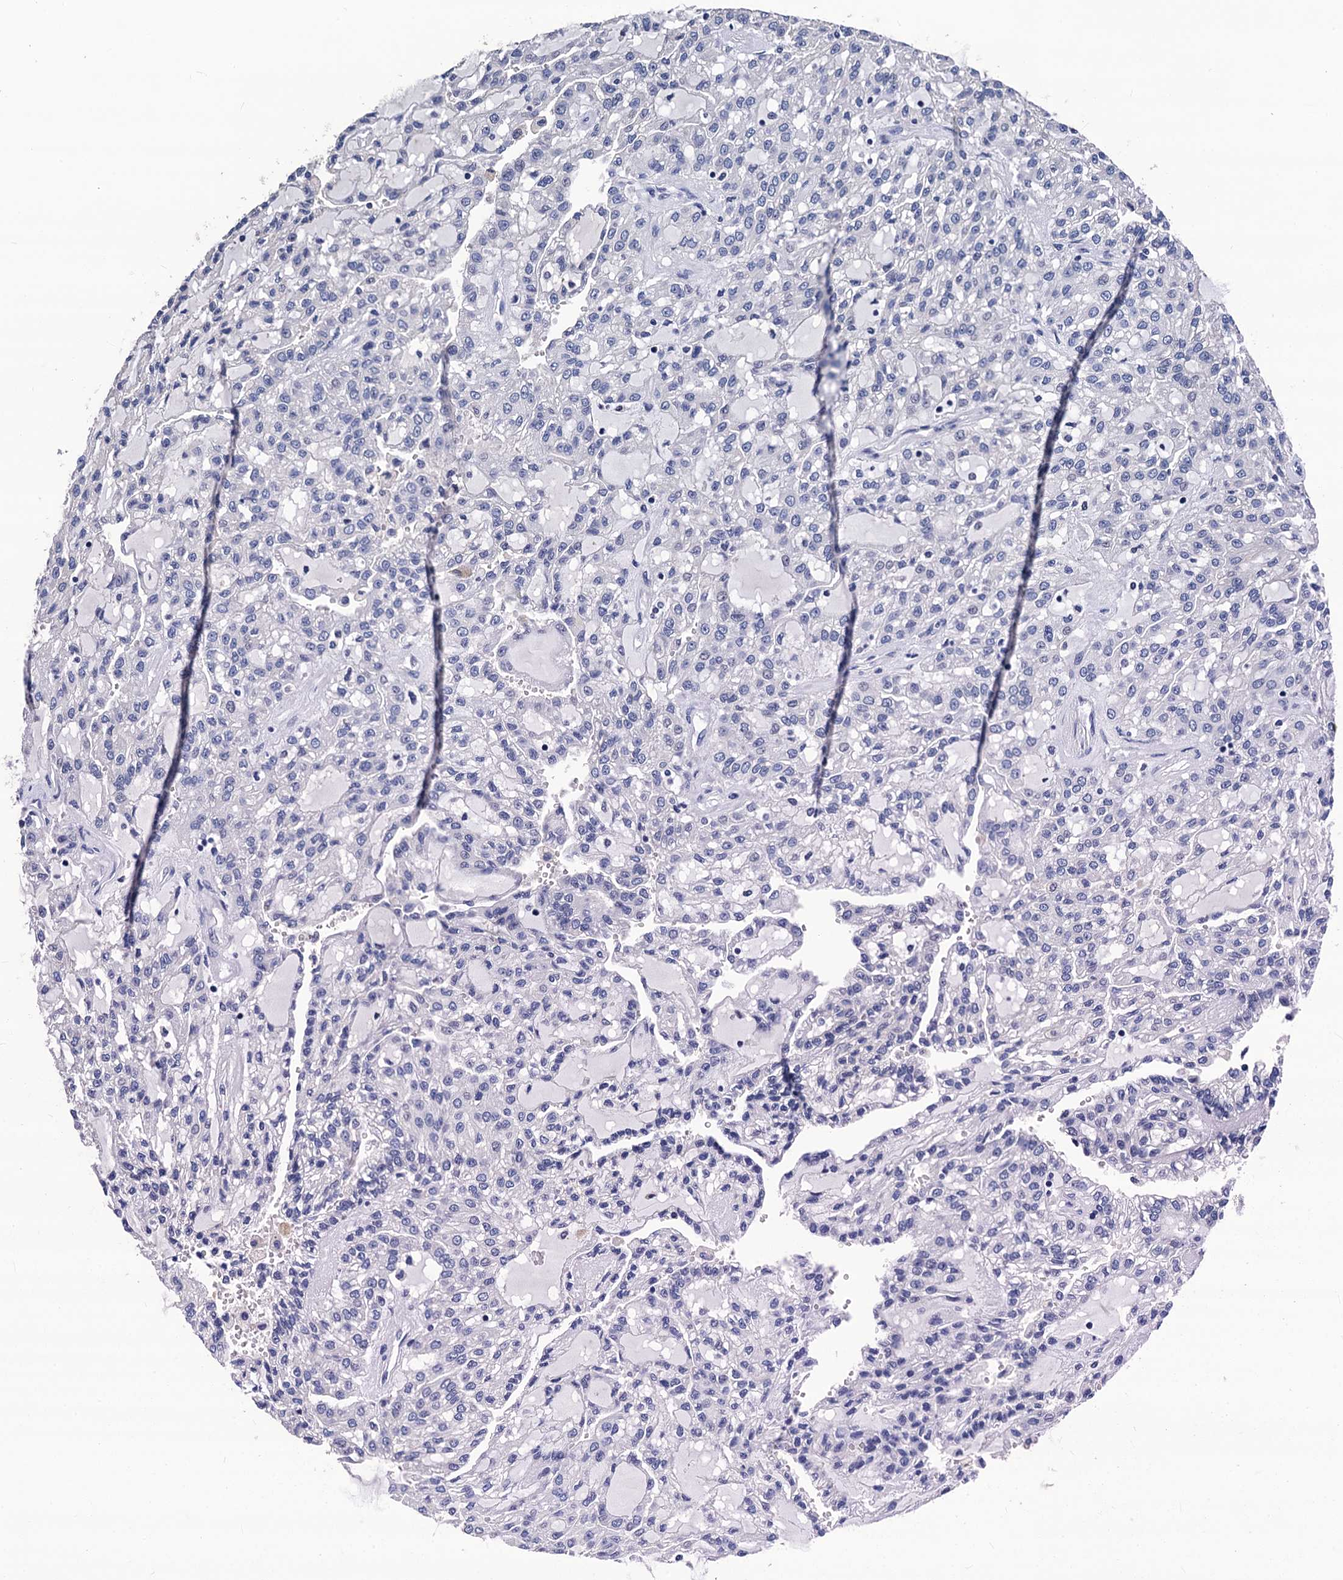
{"staining": {"intensity": "negative", "quantity": "none", "location": "none"}, "tissue": "renal cancer", "cell_type": "Tumor cells", "image_type": "cancer", "snomed": [{"axis": "morphology", "description": "Adenocarcinoma, NOS"}, {"axis": "topography", "description": "Kidney"}], "caption": "The IHC histopathology image has no significant positivity in tumor cells of renal adenocarcinoma tissue.", "gene": "LRRC30", "patient": {"sex": "male", "age": 63}}